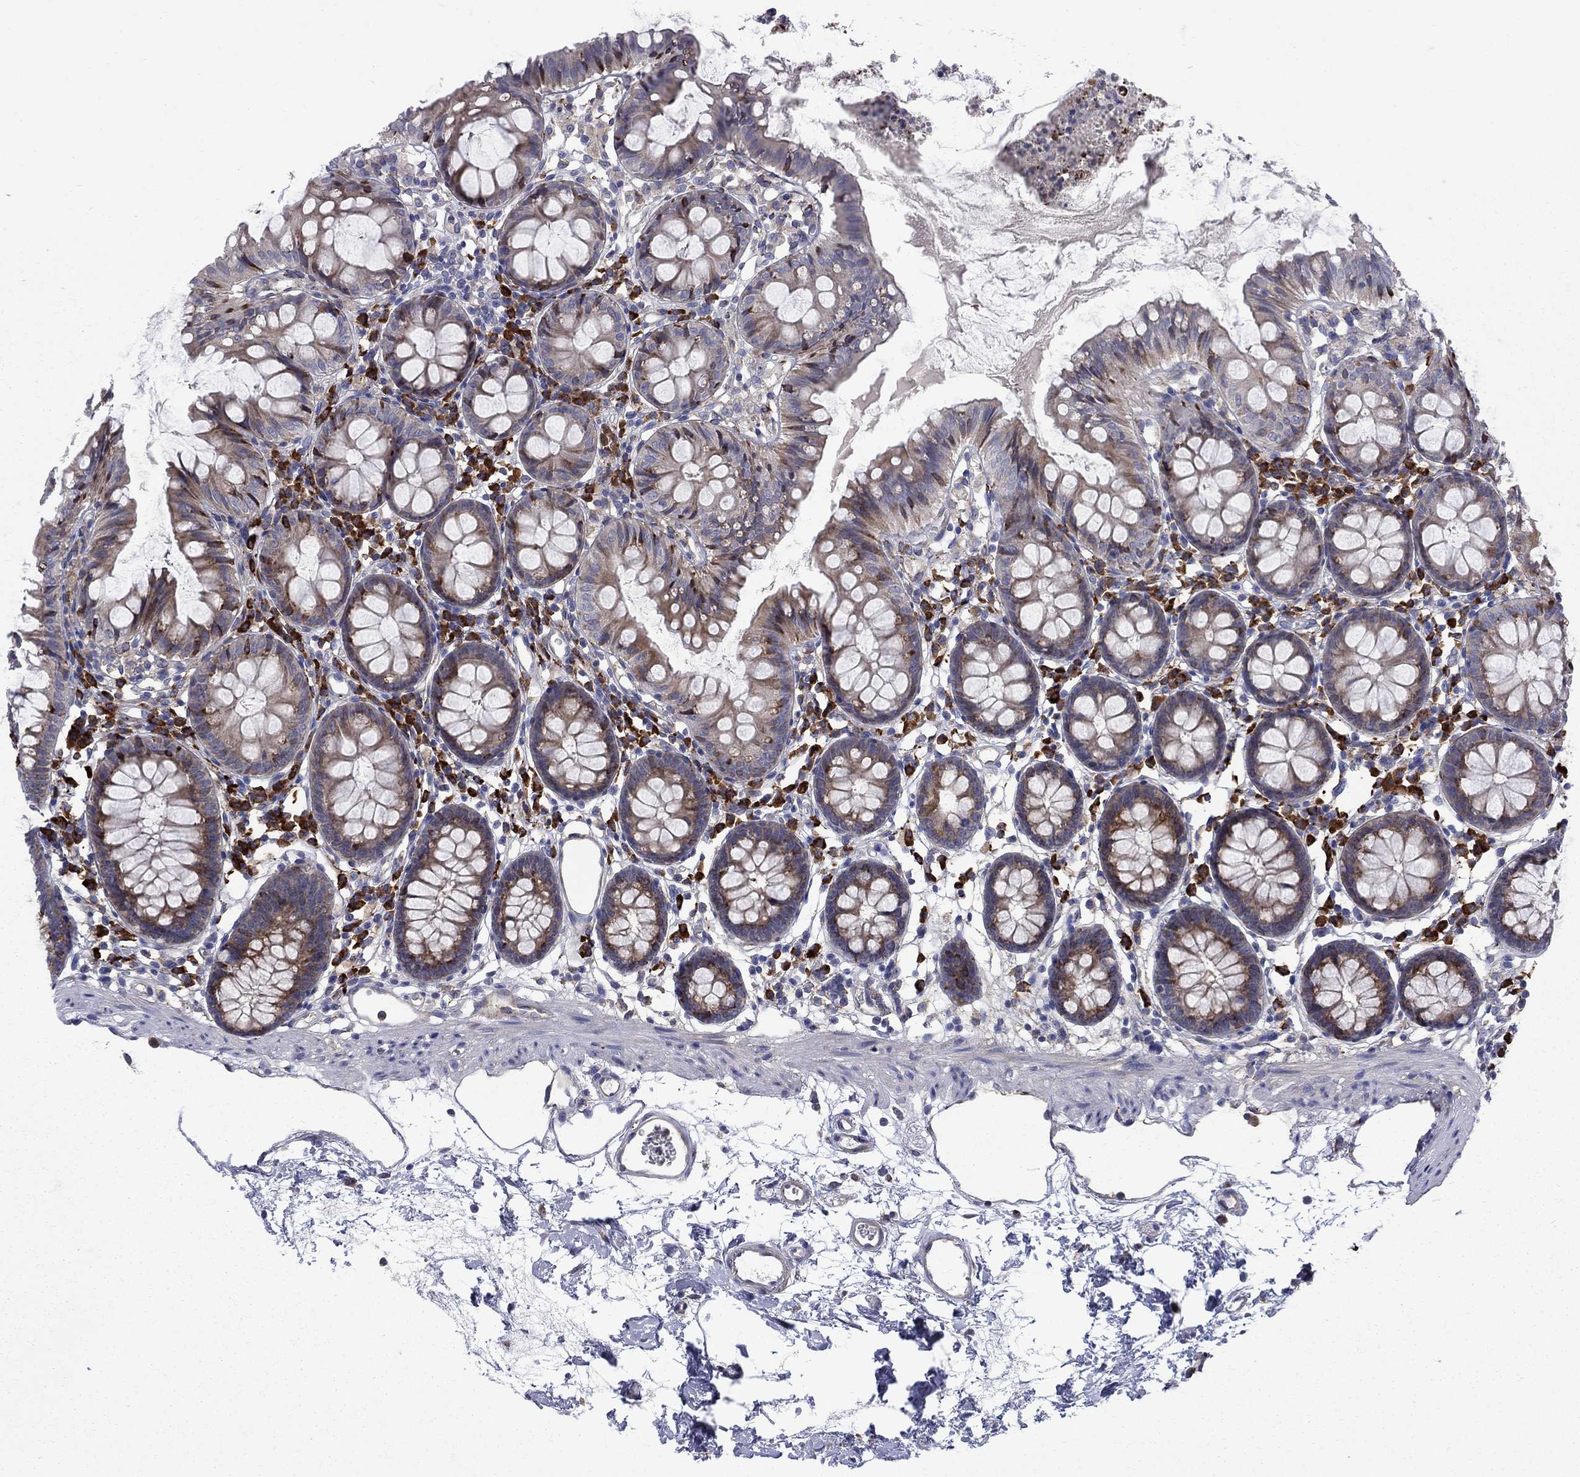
{"staining": {"intensity": "weak", "quantity": "25%-75%", "location": "cytoplasmic/membranous"}, "tissue": "colon", "cell_type": "Endothelial cells", "image_type": "normal", "snomed": [{"axis": "morphology", "description": "Normal tissue, NOS"}, {"axis": "topography", "description": "Colon"}], "caption": "A micrograph of human colon stained for a protein reveals weak cytoplasmic/membranous brown staining in endothelial cells. (DAB IHC with brightfield microscopy, high magnification).", "gene": "ASNS", "patient": {"sex": "female", "age": 84}}